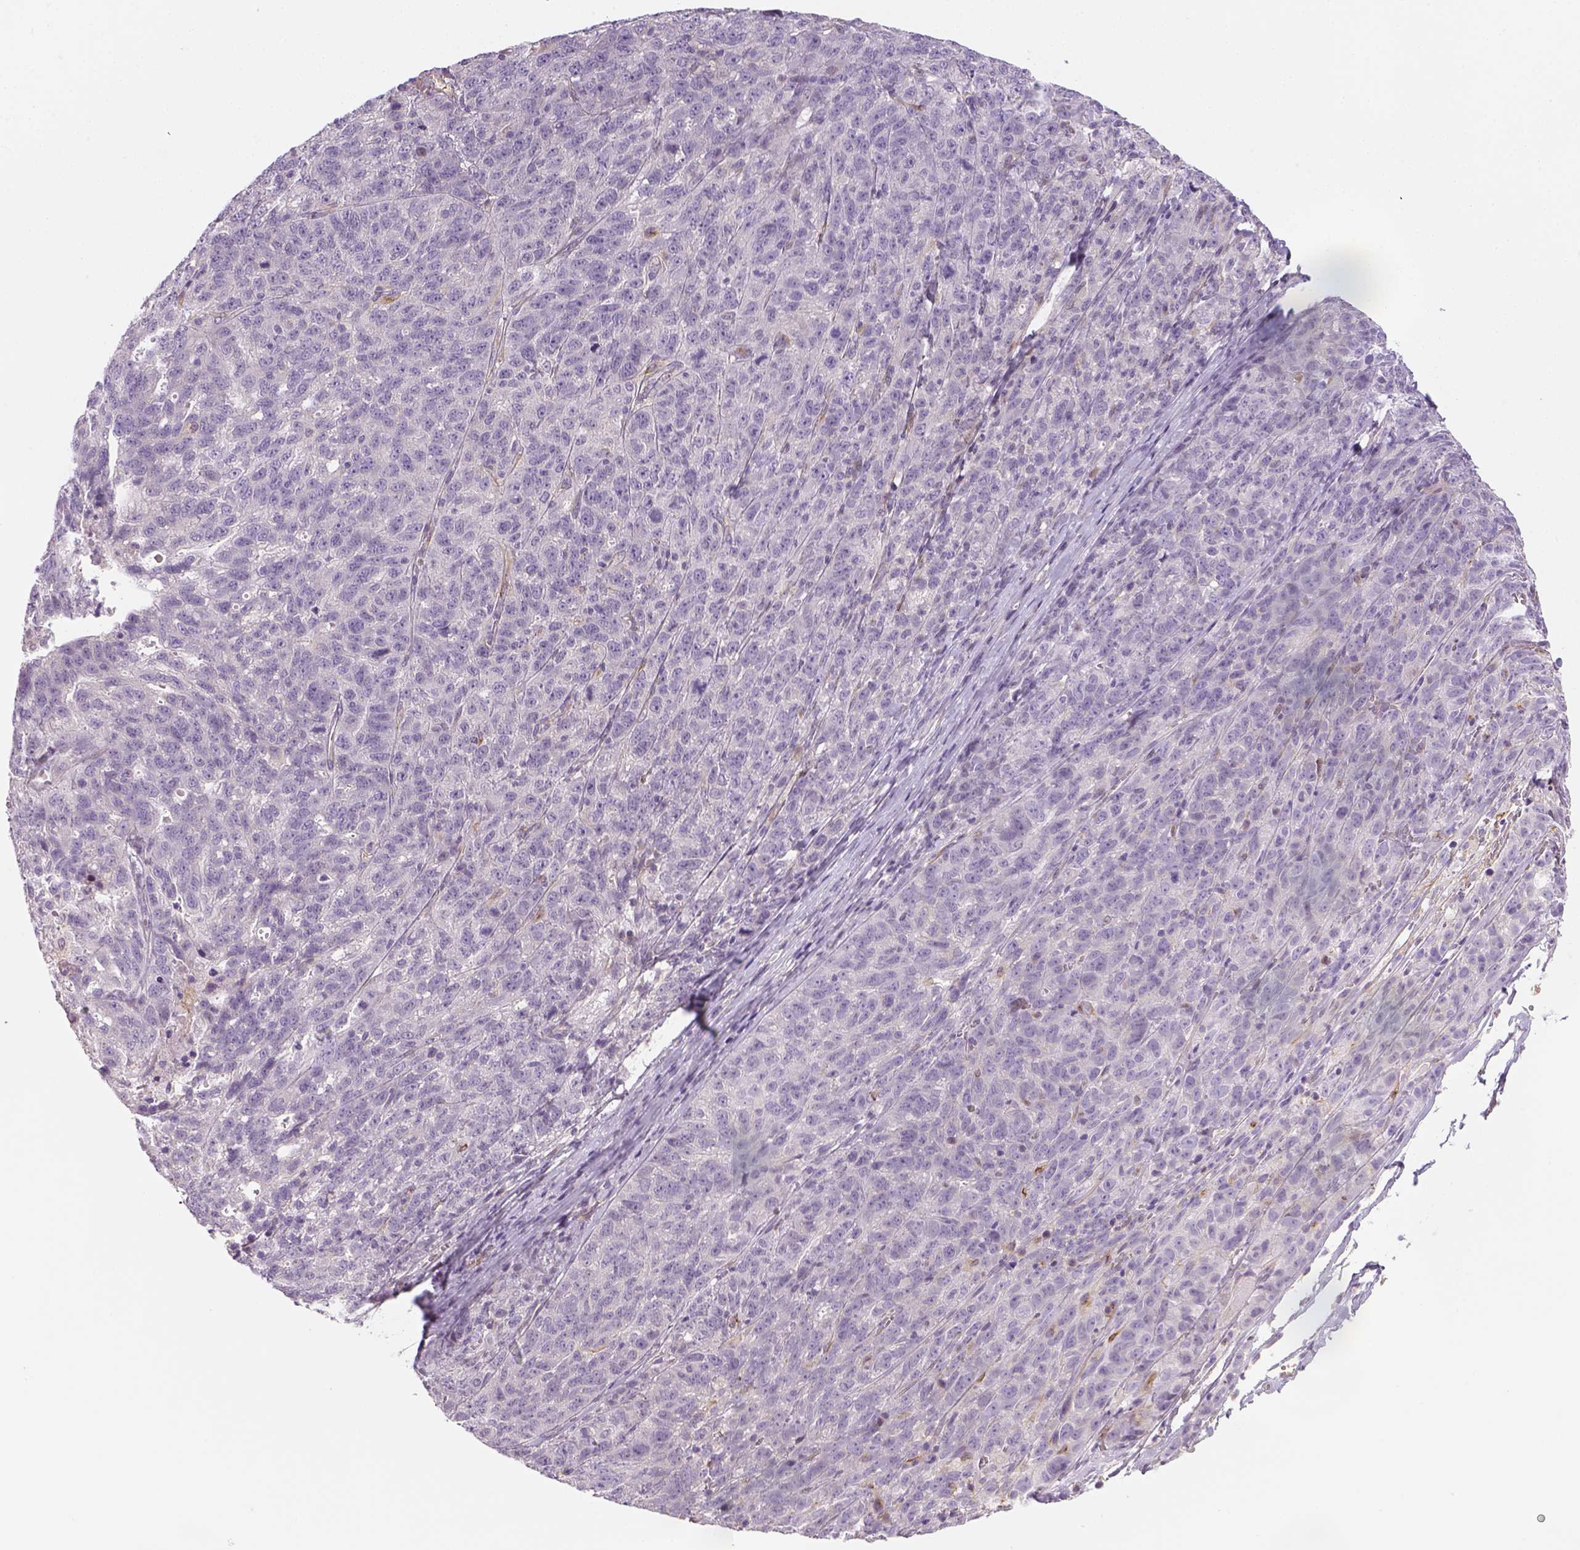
{"staining": {"intensity": "negative", "quantity": "none", "location": "none"}, "tissue": "ovarian cancer", "cell_type": "Tumor cells", "image_type": "cancer", "snomed": [{"axis": "morphology", "description": "Cystadenocarcinoma, serous, NOS"}, {"axis": "topography", "description": "Ovary"}], "caption": "IHC micrograph of neoplastic tissue: human ovarian cancer (serous cystadenocarcinoma) stained with DAB exhibits no significant protein staining in tumor cells.", "gene": "CACNB1", "patient": {"sex": "female", "age": 71}}